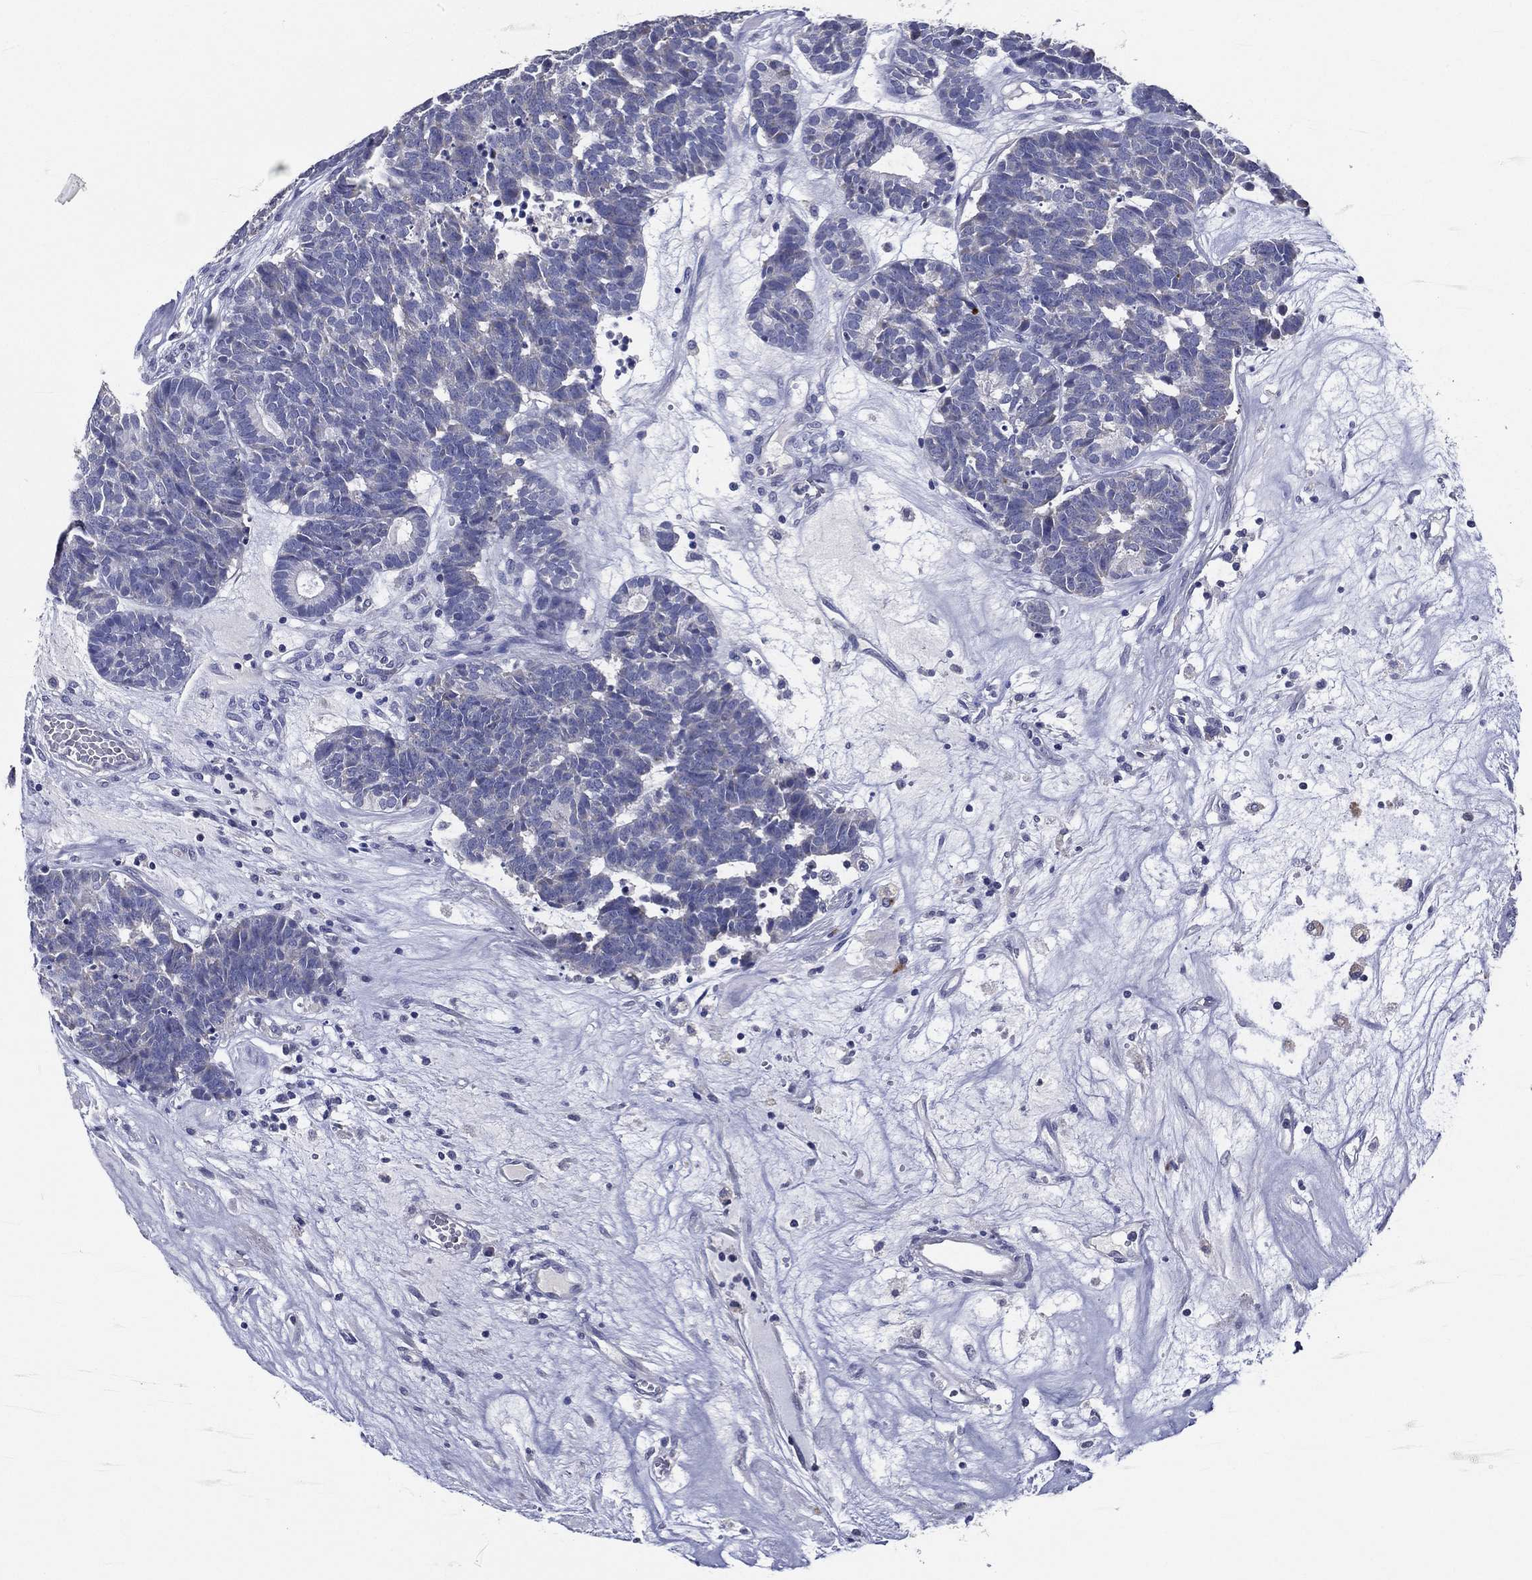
{"staining": {"intensity": "negative", "quantity": "none", "location": "none"}, "tissue": "head and neck cancer", "cell_type": "Tumor cells", "image_type": "cancer", "snomed": [{"axis": "morphology", "description": "Adenocarcinoma, NOS"}, {"axis": "topography", "description": "Head-Neck"}], "caption": "This is an immunohistochemistry micrograph of human head and neck cancer. There is no staining in tumor cells.", "gene": "TFAP2A", "patient": {"sex": "female", "age": 81}}